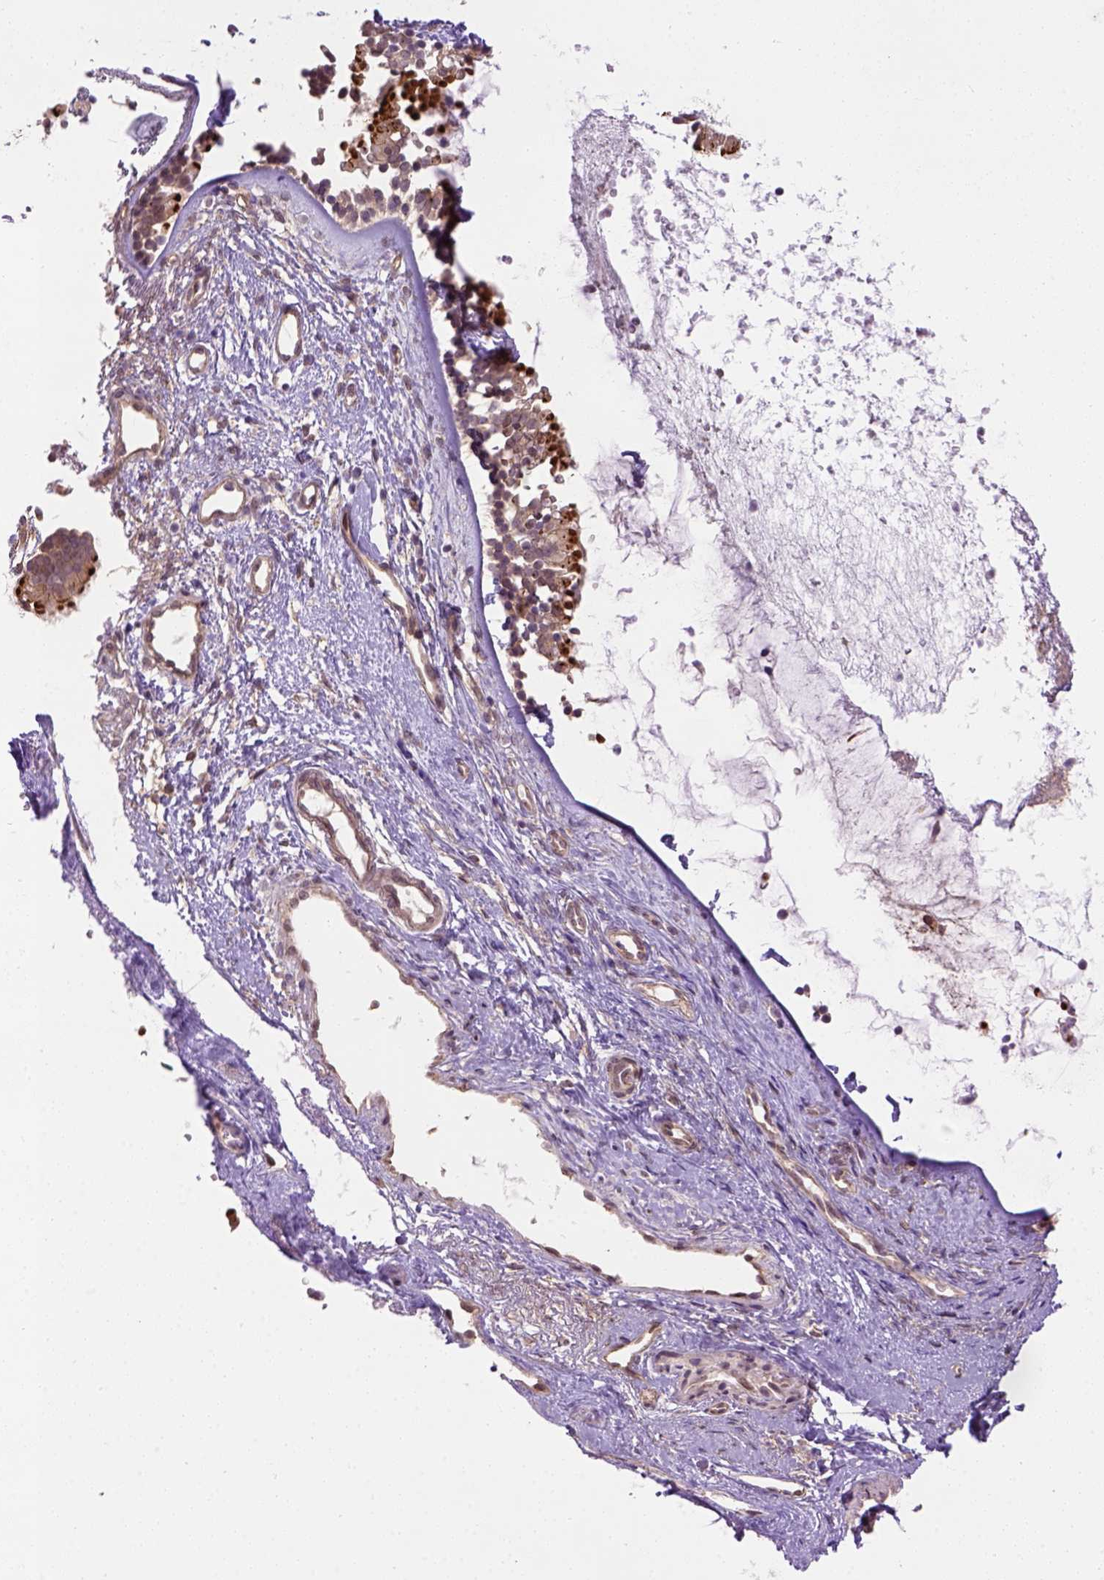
{"staining": {"intensity": "moderate", "quantity": "25%-75%", "location": "cytoplasmic/membranous"}, "tissue": "nasopharynx", "cell_type": "Respiratory epithelial cells", "image_type": "normal", "snomed": [{"axis": "morphology", "description": "Normal tissue, NOS"}, {"axis": "topography", "description": "Nasopharynx"}], "caption": "Respiratory epithelial cells reveal moderate cytoplasmic/membranous positivity in about 25%-75% of cells in benign nasopharynx.", "gene": "KAZN", "patient": {"sex": "male", "age": 58}}